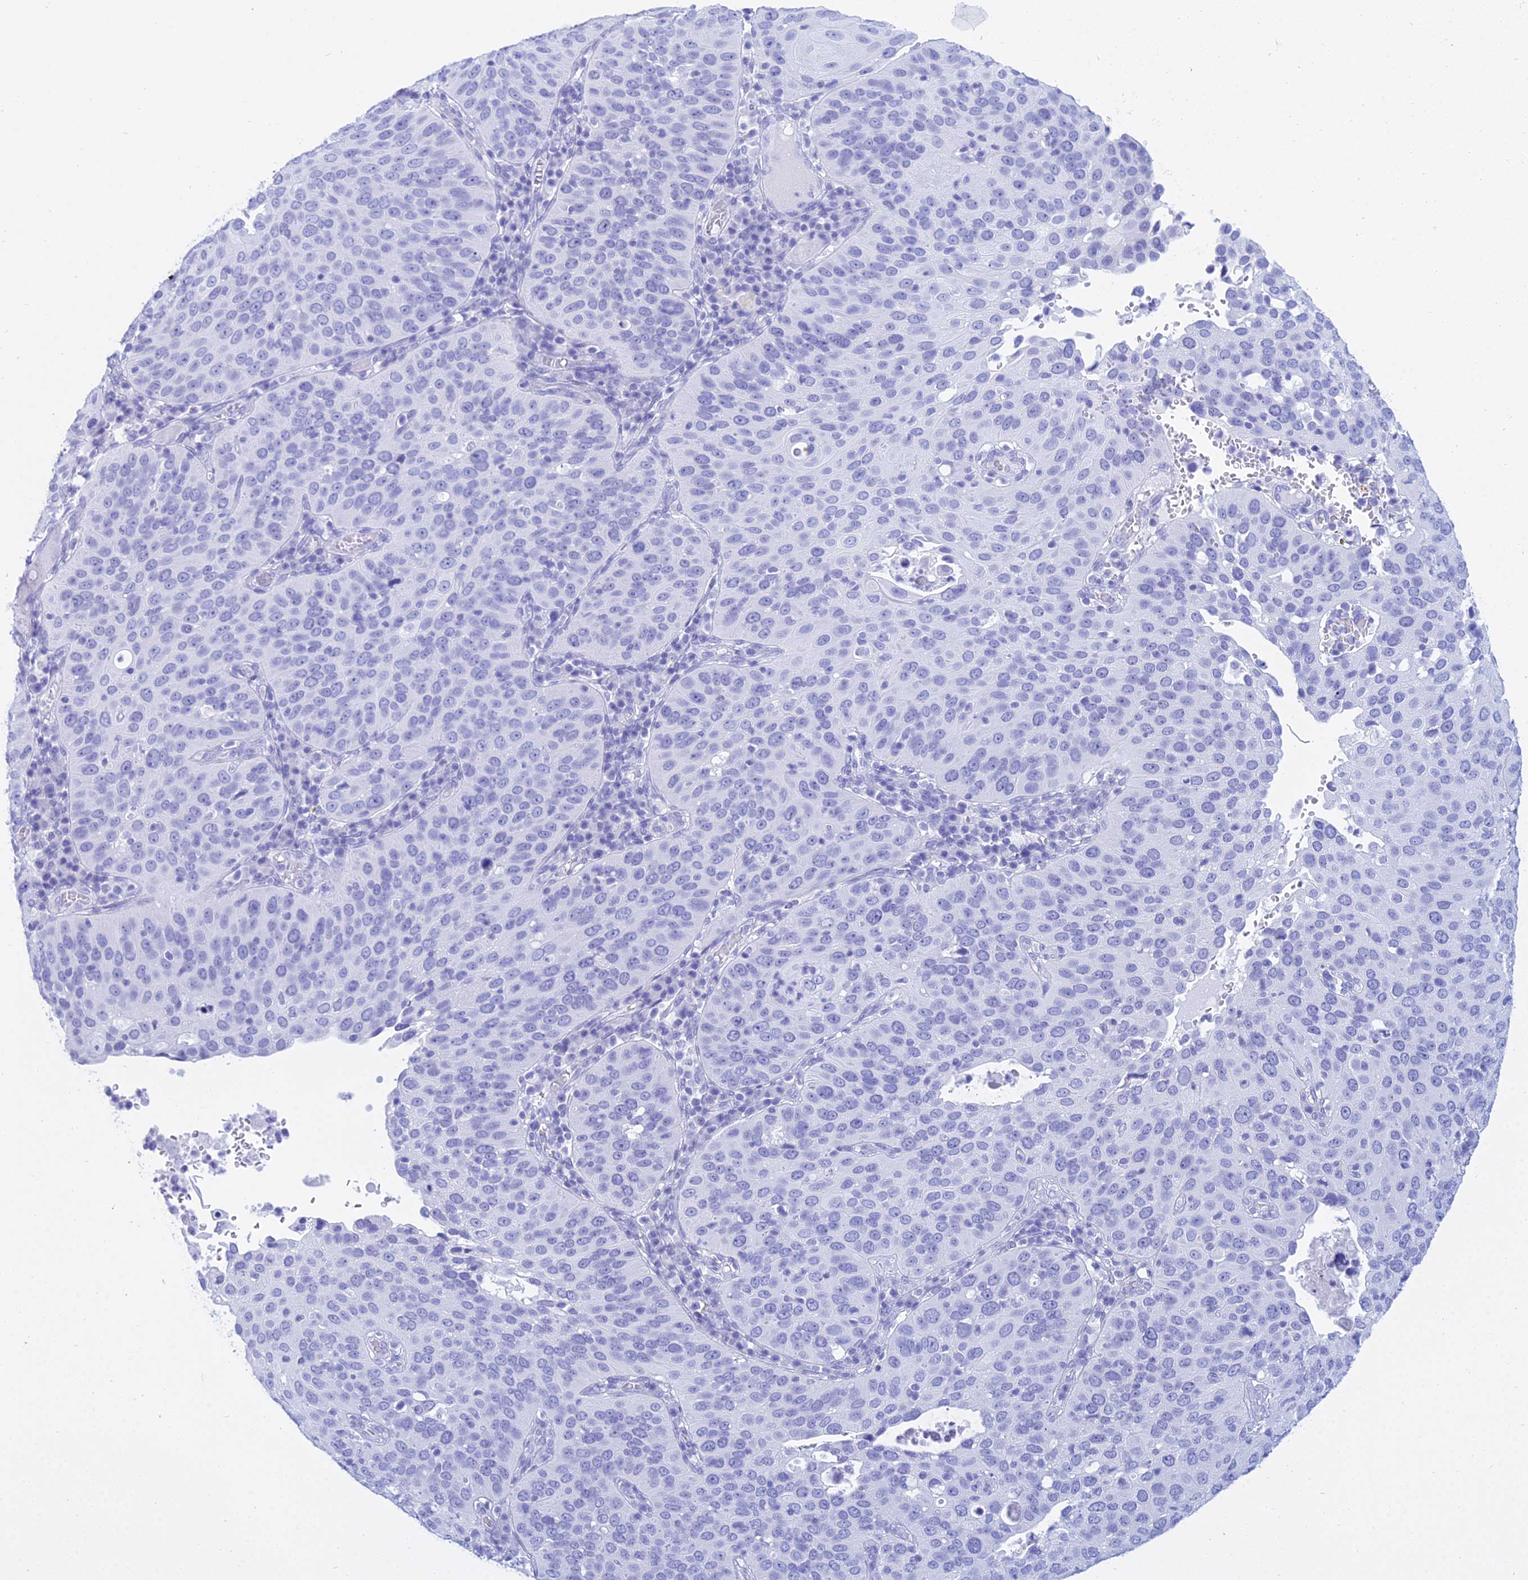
{"staining": {"intensity": "negative", "quantity": "none", "location": "none"}, "tissue": "cervical cancer", "cell_type": "Tumor cells", "image_type": "cancer", "snomed": [{"axis": "morphology", "description": "Squamous cell carcinoma, NOS"}, {"axis": "topography", "description": "Cervix"}], "caption": "Micrograph shows no protein staining in tumor cells of cervical cancer (squamous cell carcinoma) tissue. (Stains: DAB (3,3'-diaminobenzidine) IHC with hematoxylin counter stain, Microscopy: brightfield microscopy at high magnification).", "gene": "PATE4", "patient": {"sex": "female", "age": 36}}